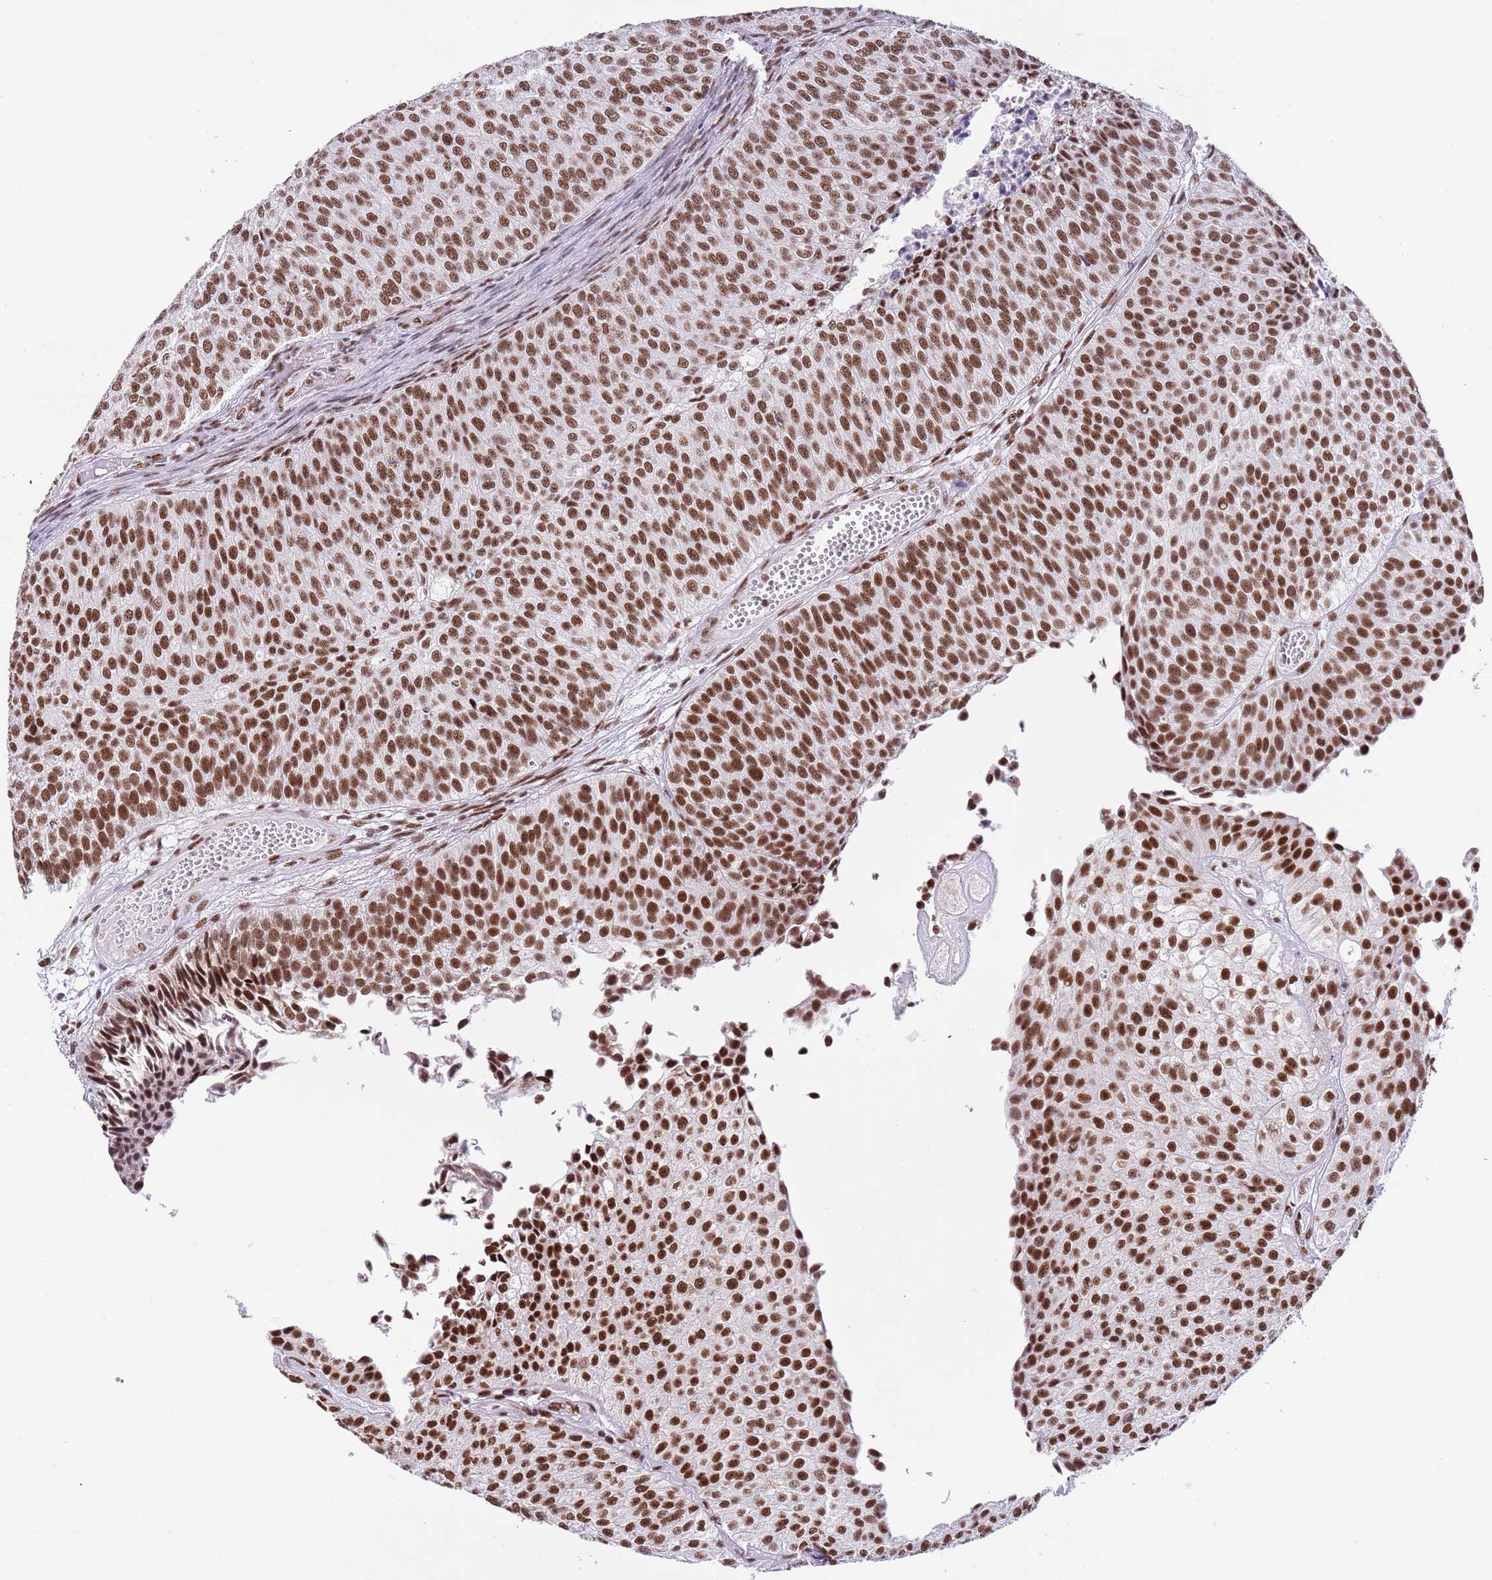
{"staining": {"intensity": "strong", "quantity": ">75%", "location": "nuclear"}, "tissue": "urothelial cancer", "cell_type": "Tumor cells", "image_type": "cancer", "snomed": [{"axis": "morphology", "description": "Urothelial carcinoma, Low grade"}, {"axis": "topography", "description": "Urinary bladder"}], "caption": "Urothelial cancer stained for a protein (brown) reveals strong nuclear positive positivity in about >75% of tumor cells.", "gene": "SF3A2", "patient": {"sex": "male", "age": 84}}